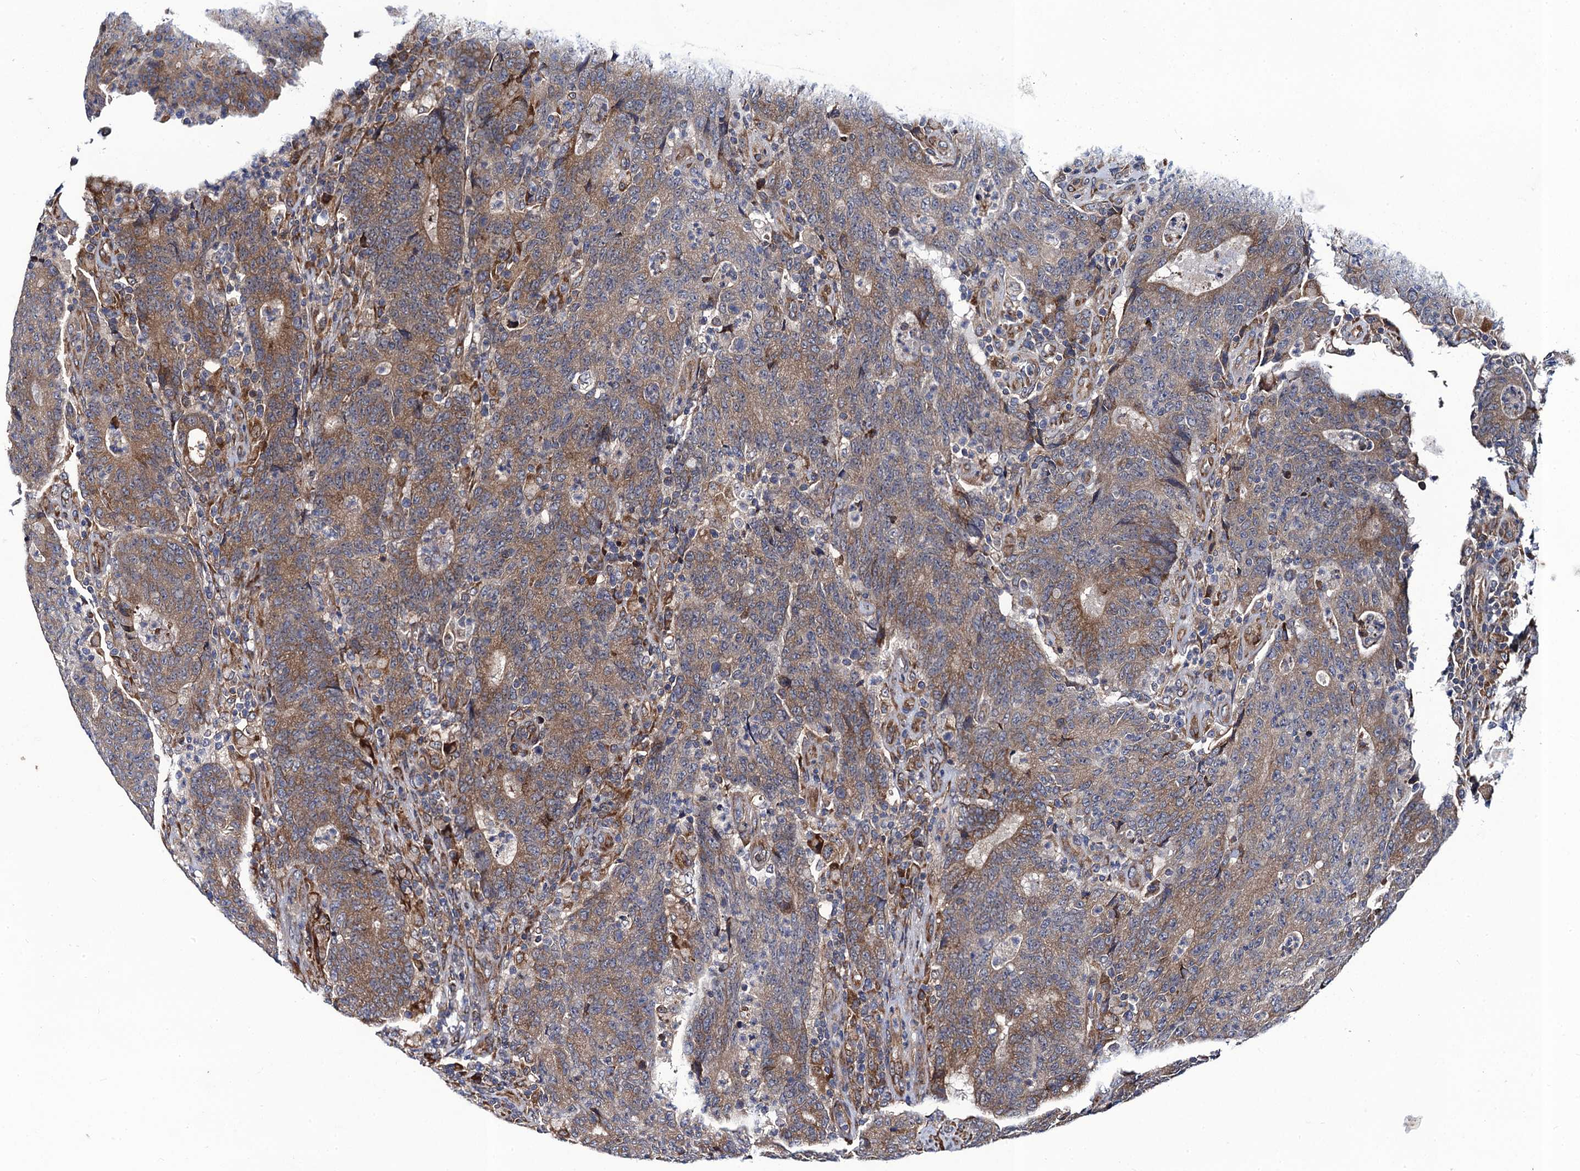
{"staining": {"intensity": "moderate", "quantity": ">75%", "location": "cytoplasmic/membranous"}, "tissue": "colorectal cancer", "cell_type": "Tumor cells", "image_type": "cancer", "snomed": [{"axis": "morphology", "description": "Adenocarcinoma, NOS"}, {"axis": "topography", "description": "Colon"}], "caption": "Colorectal adenocarcinoma stained with immunohistochemistry (IHC) exhibits moderate cytoplasmic/membranous expression in approximately >75% of tumor cells.", "gene": "PGLS", "patient": {"sex": "female", "age": 75}}